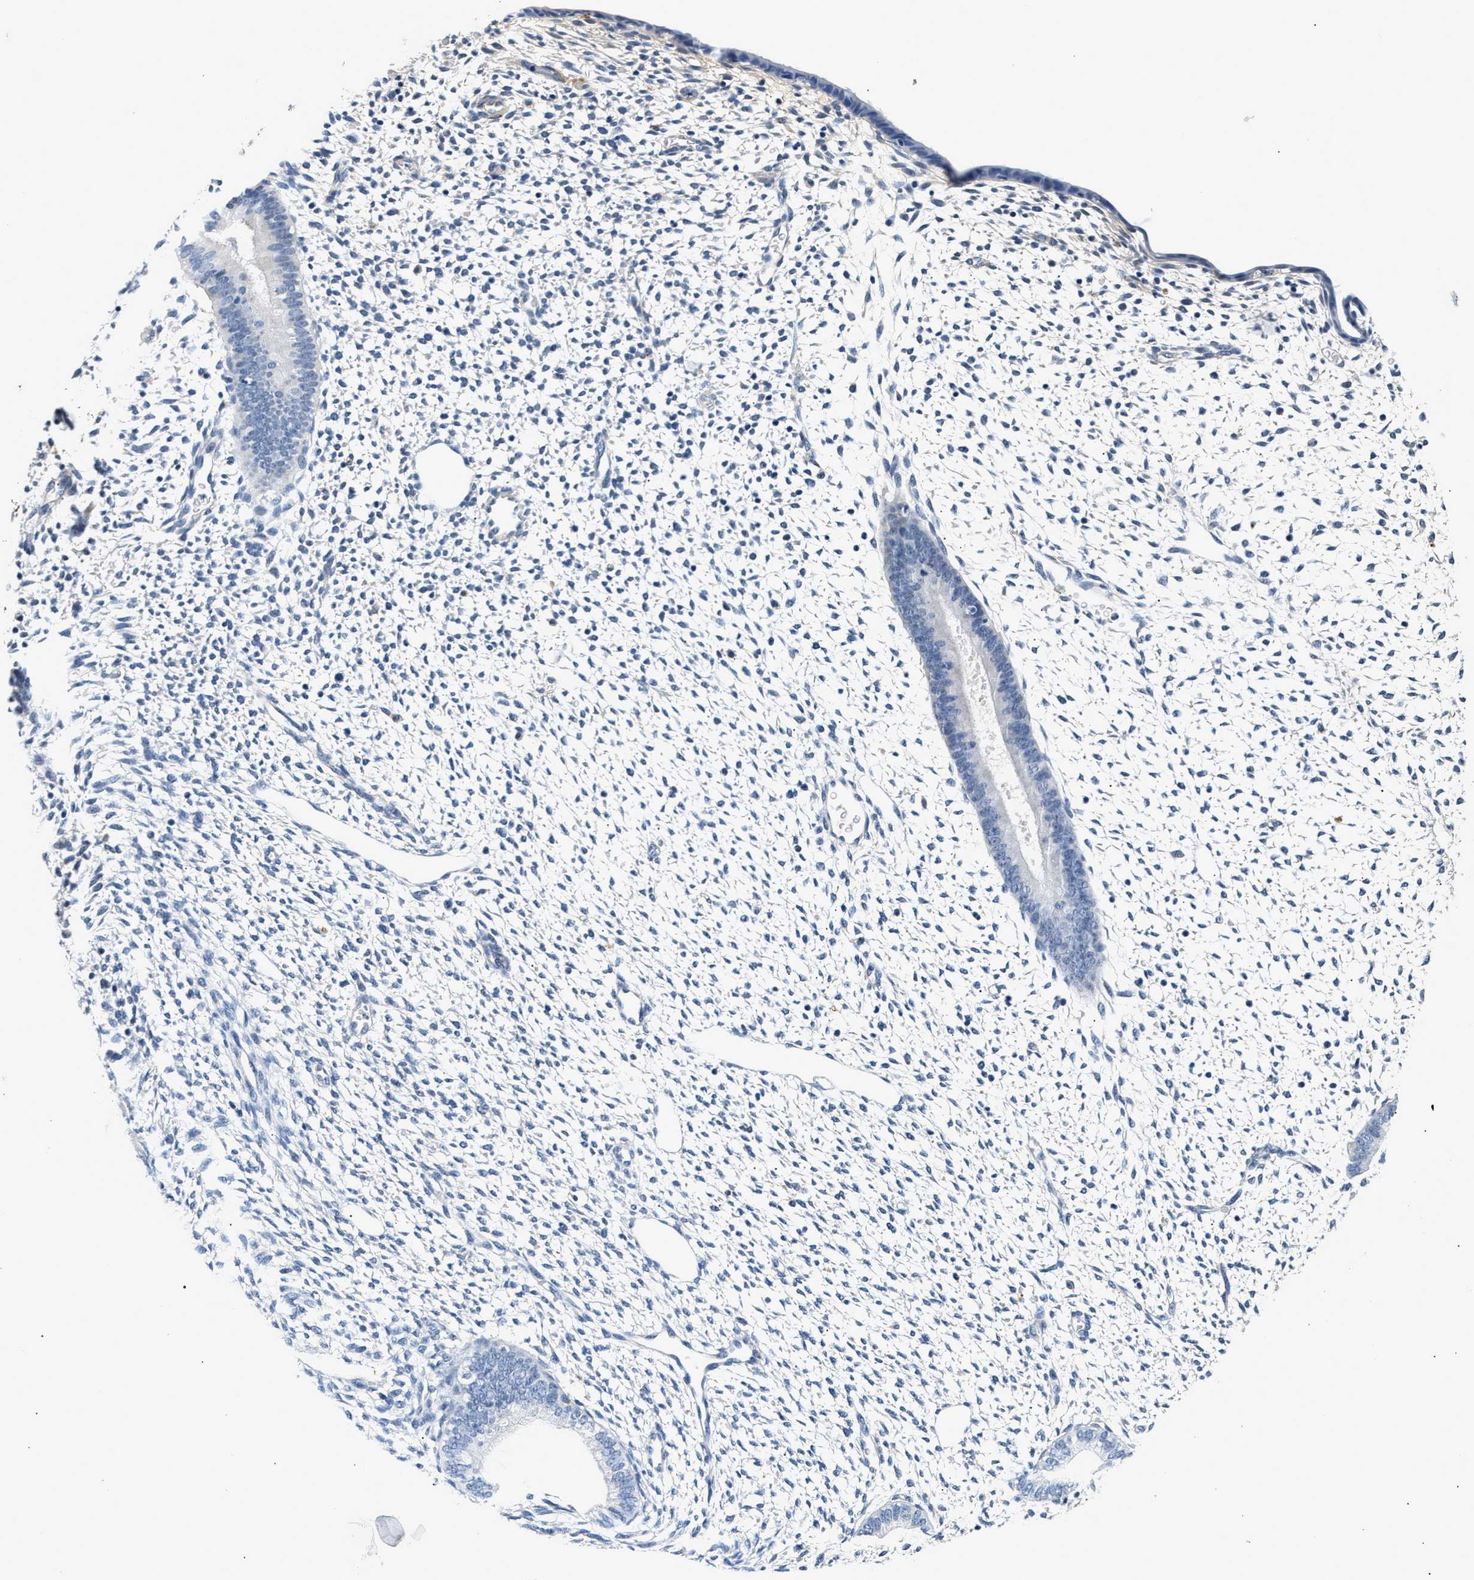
{"staining": {"intensity": "negative", "quantity": "none", "location": "none"}, "tissue": "endometrium", "cell_type": "Cells in endometrial stroma", "image_type": "normal", "snomed": [{"axis": "morphology", "description": "Normal tissue, NOS"}, {"axis": "topography", "description": "Endometrium"}], "caption": "High power microscopy micrograph of an IHC image of benign endometrium, revealing no significant expression in cells in endometrial stroma.", "gene": "MED22", "patient": {"sex": "female", "age": 46}}